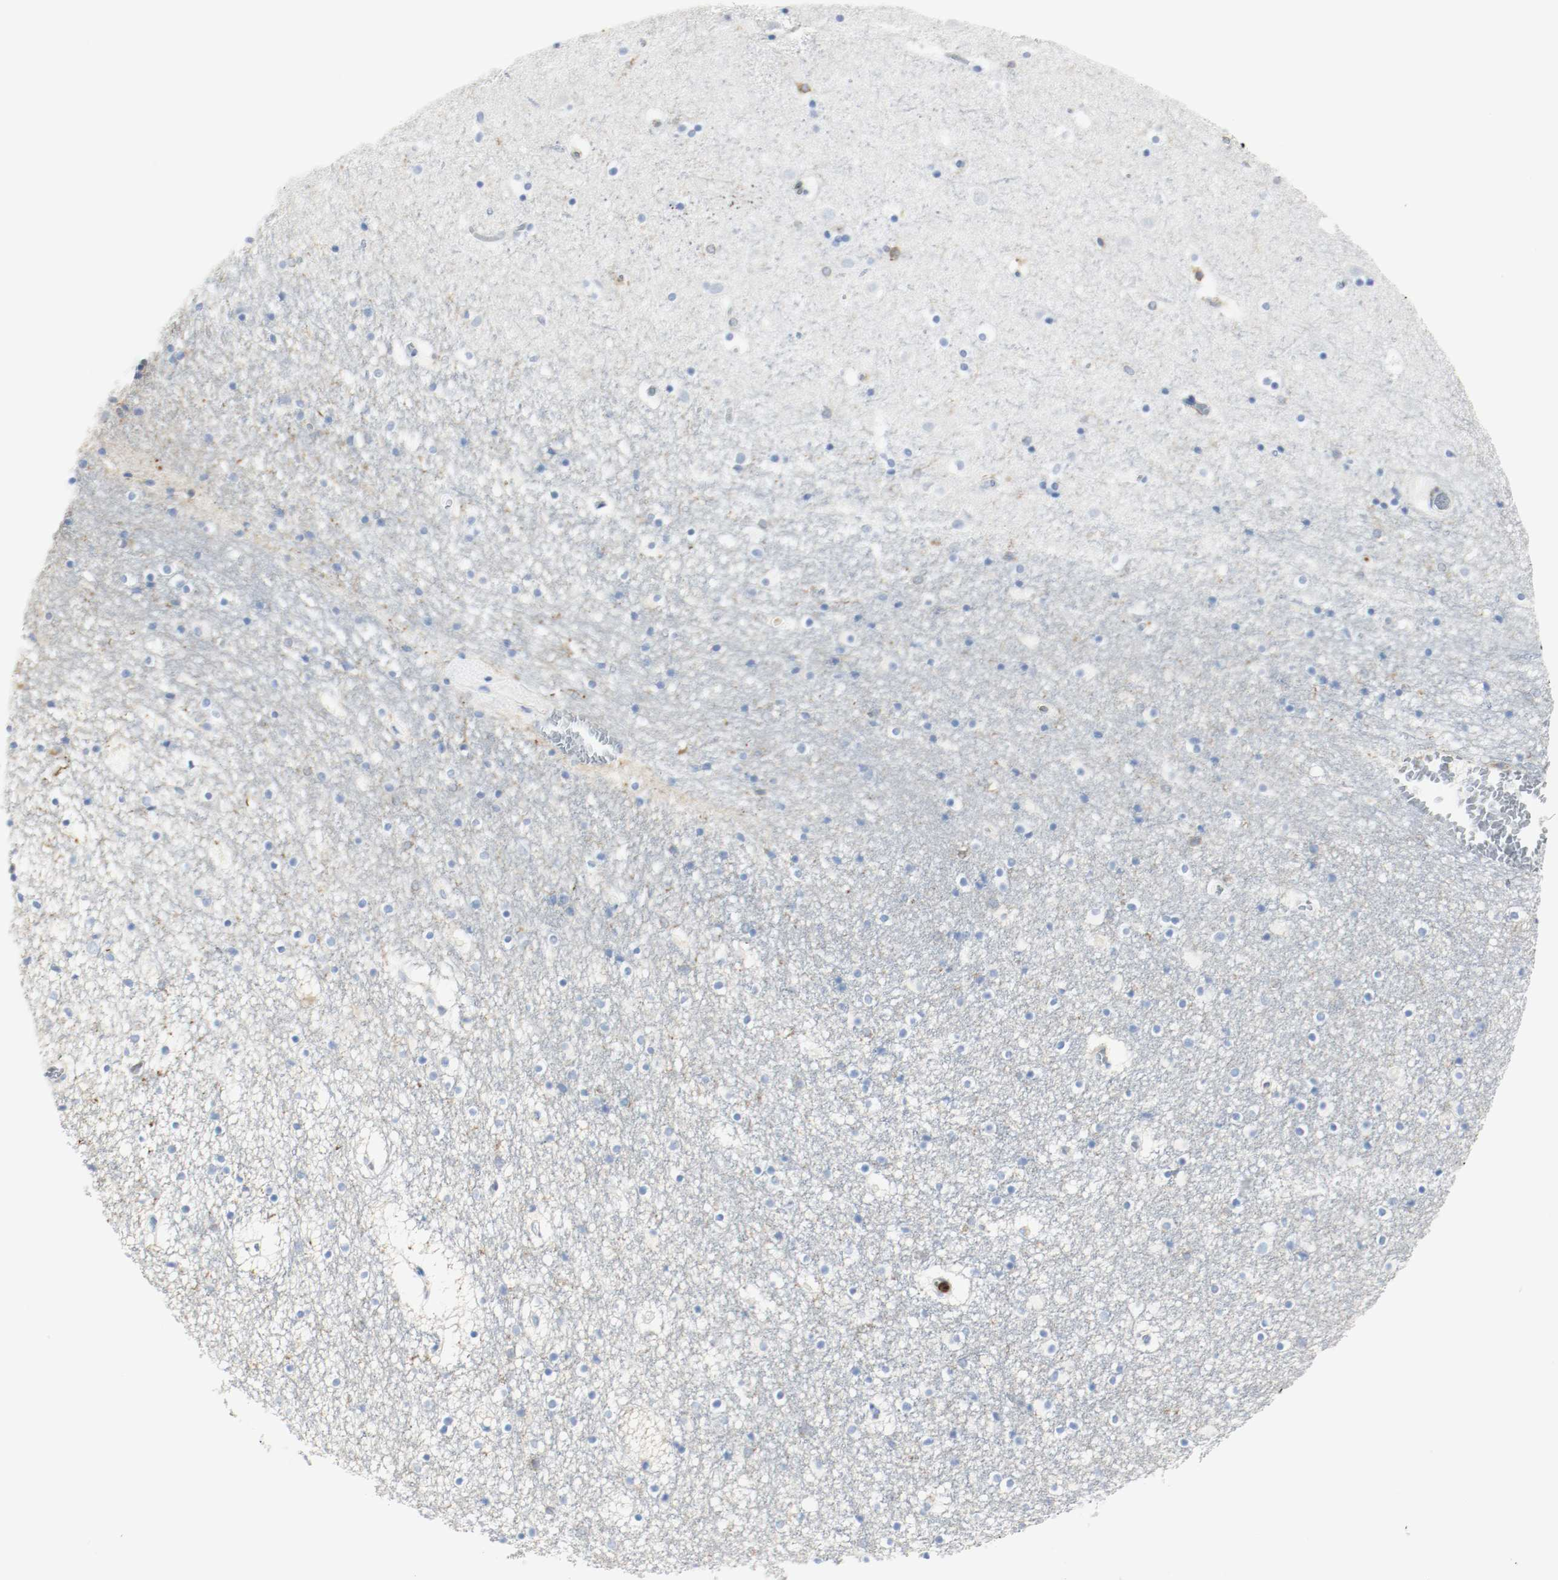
{"staining": {"intensity": "negative", "quantity": "none", "location": "none"}, "tissue": "caudate", "cell_type": "Glial cells", "image_type": "normal", "snomed": [{"axis": "morphology", "description": "Normal tissue, NOS"}, {"axis": "topography", "description": "Lateral ventricle wall"}], "caption": "A micrograph of human caudate is negative for staining in glial cells. The staining was performed using DAB to visualize the protein expression in brown, while the nuclei were stained in blue with hematoxylin (Magnification: 20x).", "gene": "ARPC1B", "patient": {"sex": "male", "age": 45}}